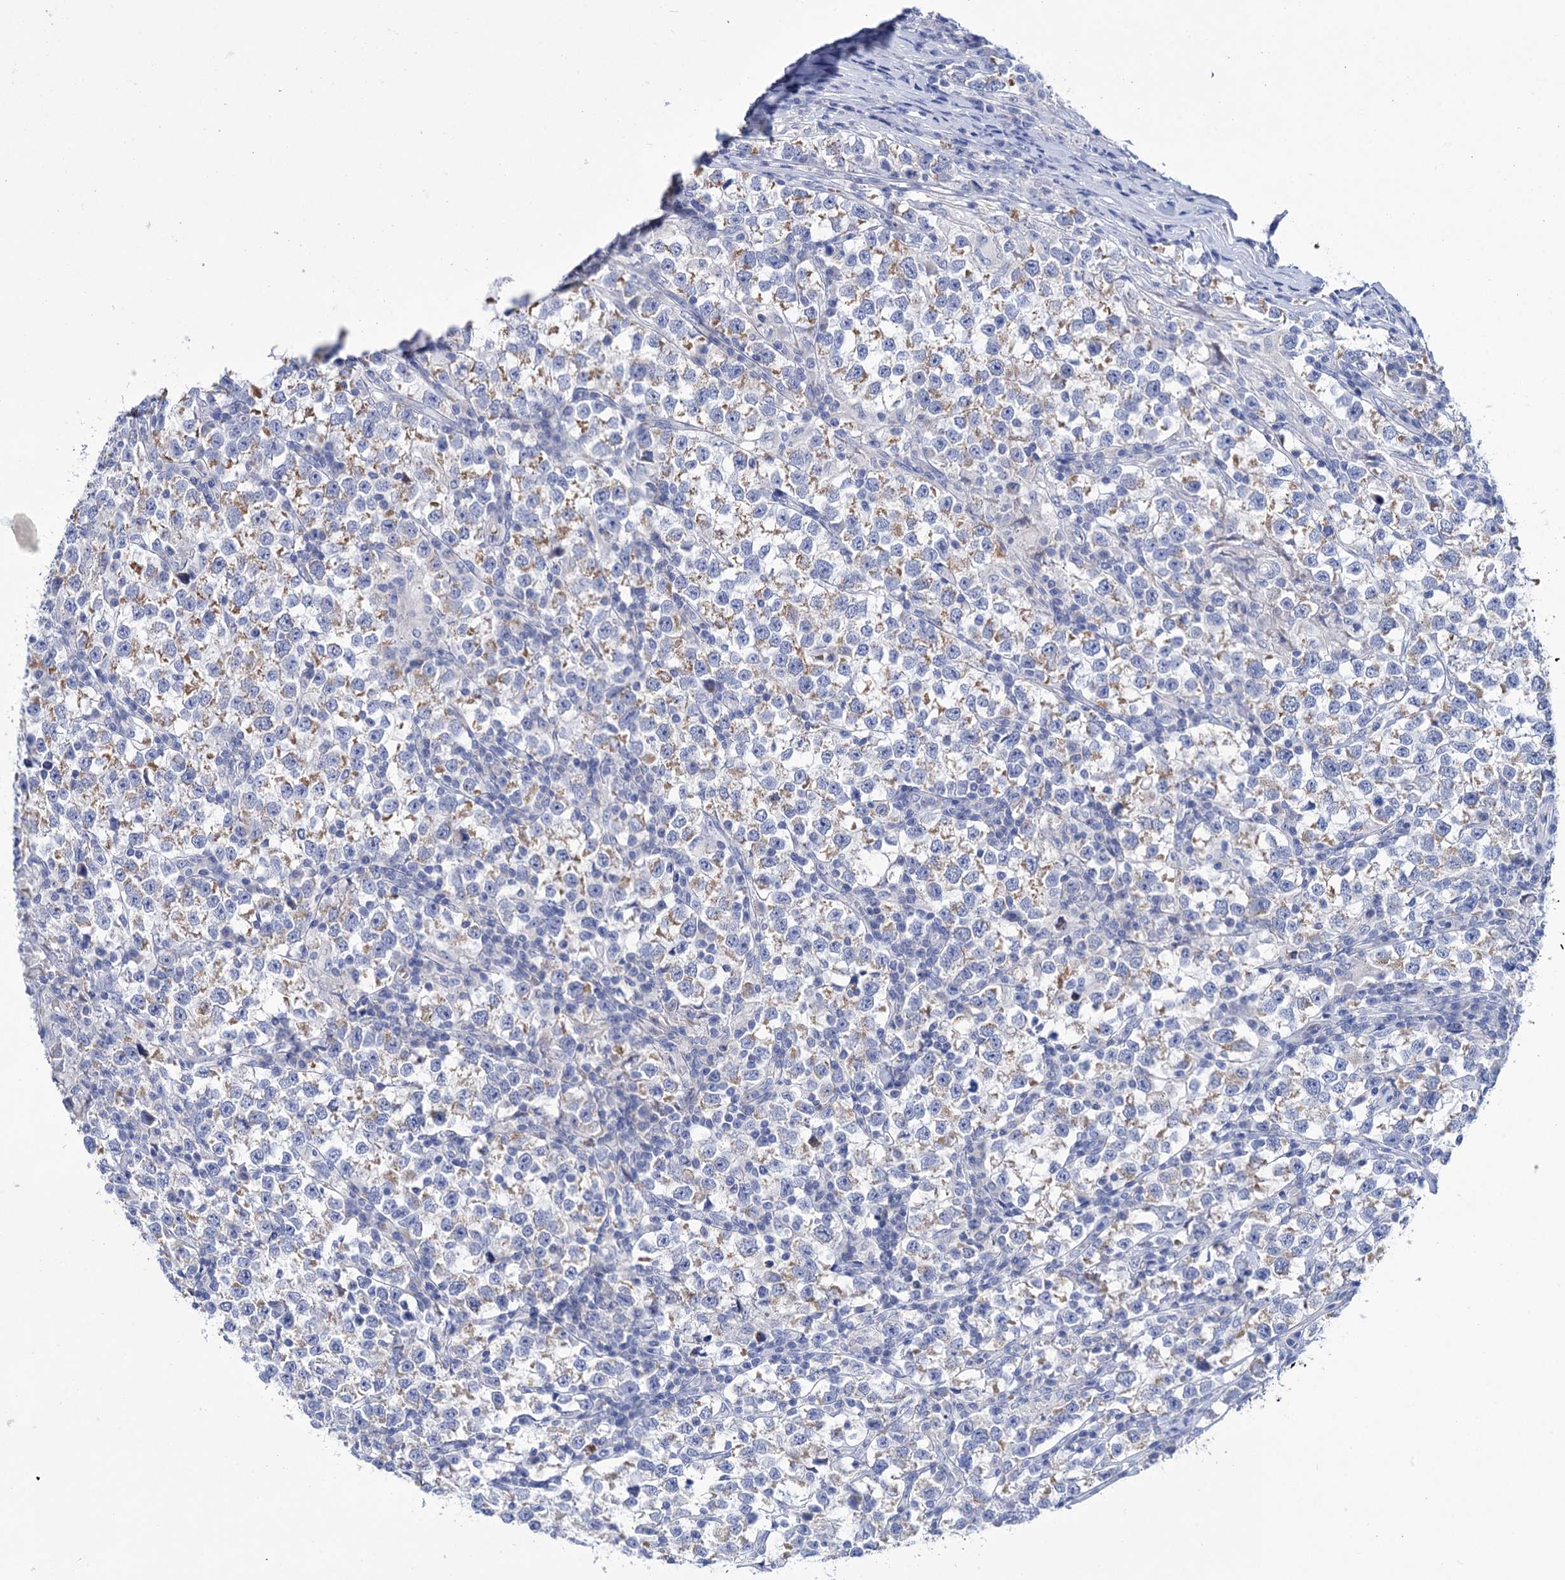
{"staining": {"intensity": "weak", "quantity": "<25%", "location": "cytoplasmic/membranous"}, "tissue": "testis cancer", "cell_type": "Tumor cells", "image_type": "cancer", "snomed": [{"axis": "morphology", "description": "Normal tissue, NOS"}, {"axis": "morphology", "description": "Seminoma, NOS"}, {"axis": "topography", "description": "Testis"}], "caption": "DAB (3,3'-diaminobenzidine) immunohistochemical staining of seminoma (testis) displays no significant positivity in tumor cells.", "gene": "YARS2", "patient": {"sex": "male", "age": 43}}